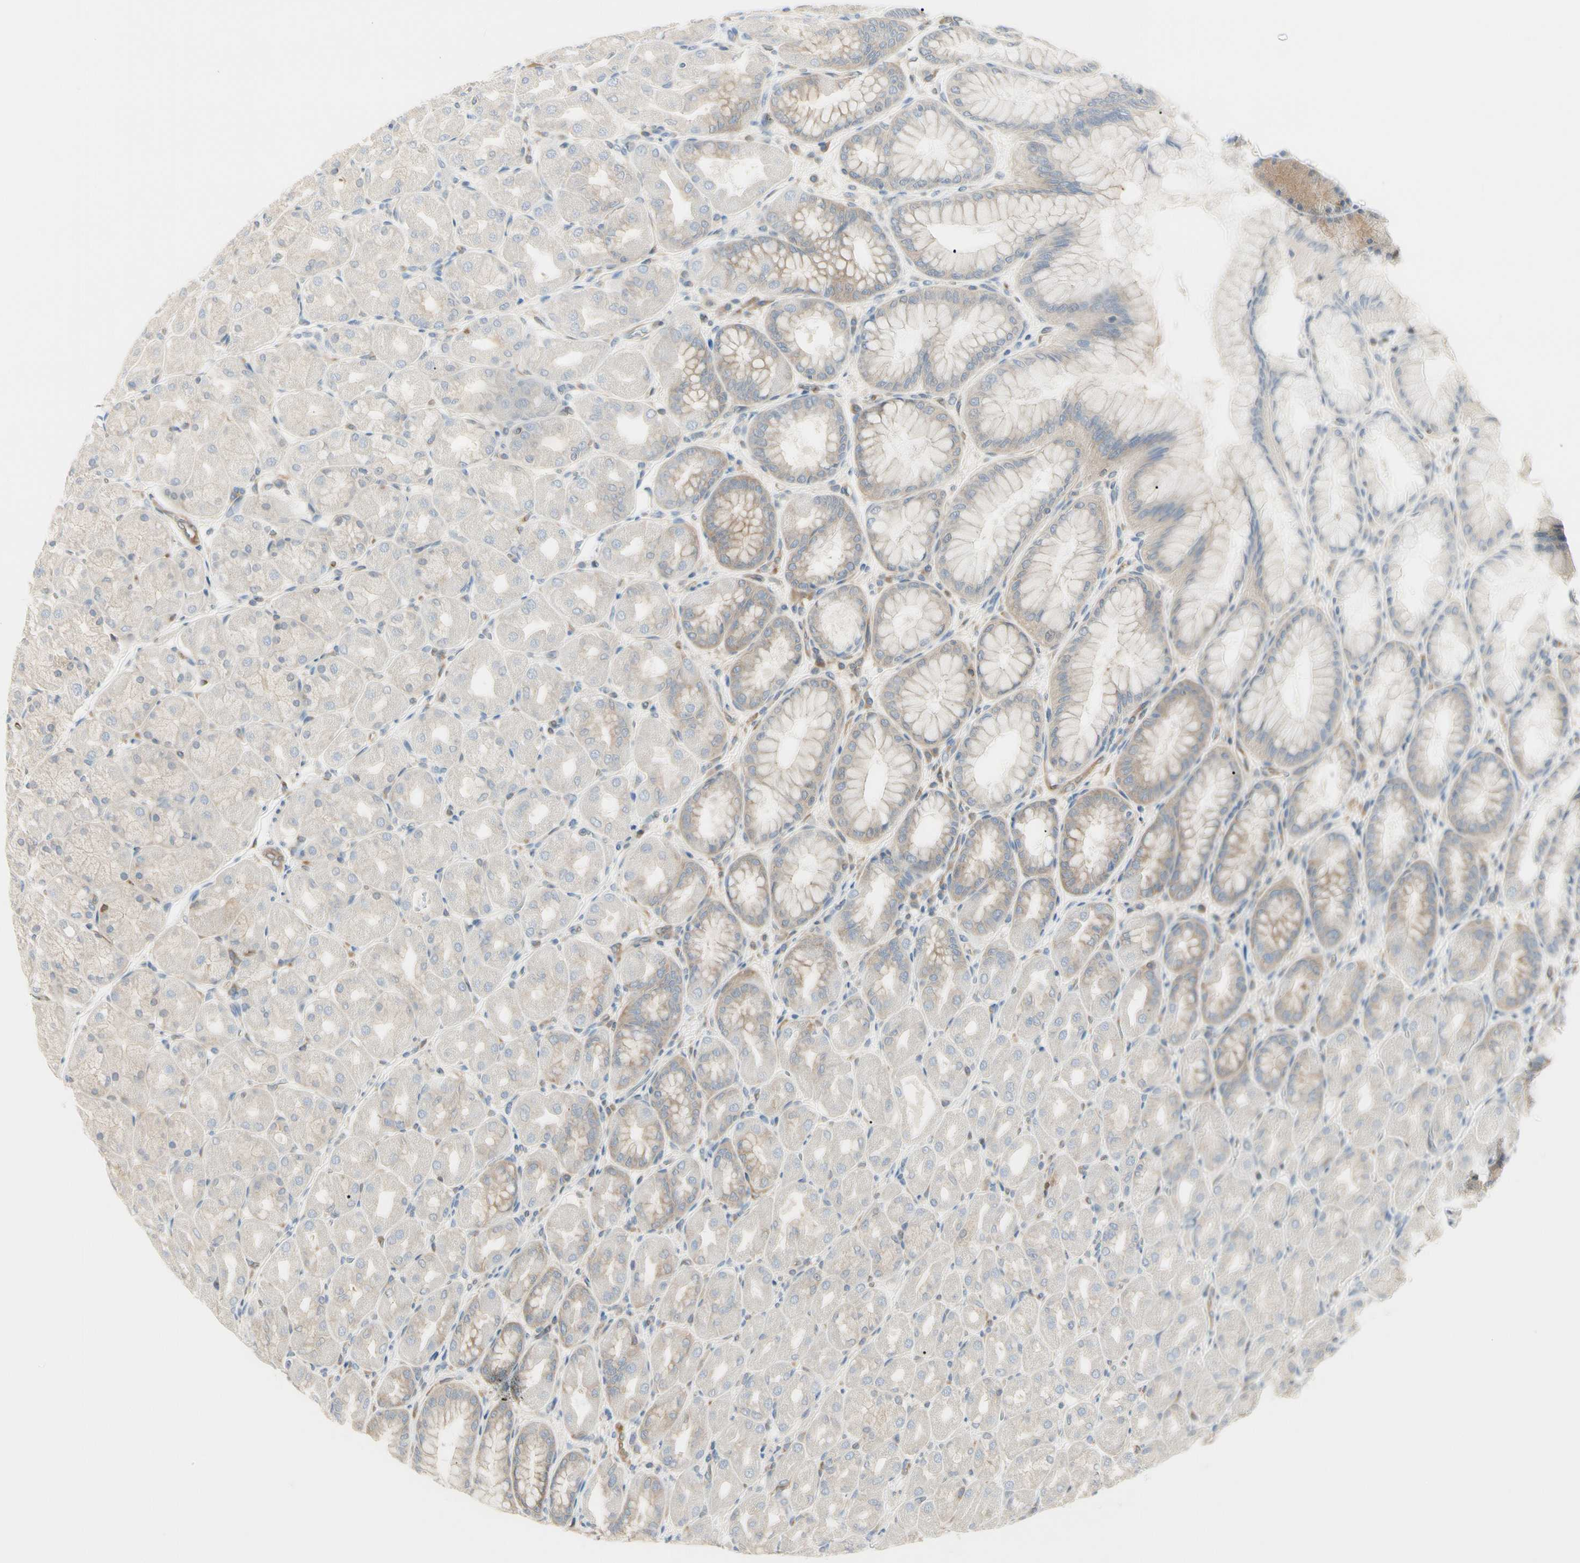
{"staining": {"intensity": "moderate", "quantity": "25%-75%", "location": "cytoplasmic/membranous"}, "tissue": "stomach", "cell_type": "Glandular cells", "image_type": "normal", "snomed": [{"axis": "morphology", "description": "Normal tissue, NOS"}, {"axis": "topography", "description": "Stomach, upper"}], "caption": "This histopathology image displays unremarkable stomach stained with IHC to label a protein in brown. The cytoplasmic/membranous of glandular cells show moderate positivity for the protein. Nuclei are counter-stained blue.", "gene": "NFKB2", "patient": {"sex": "female", "age": 56}}